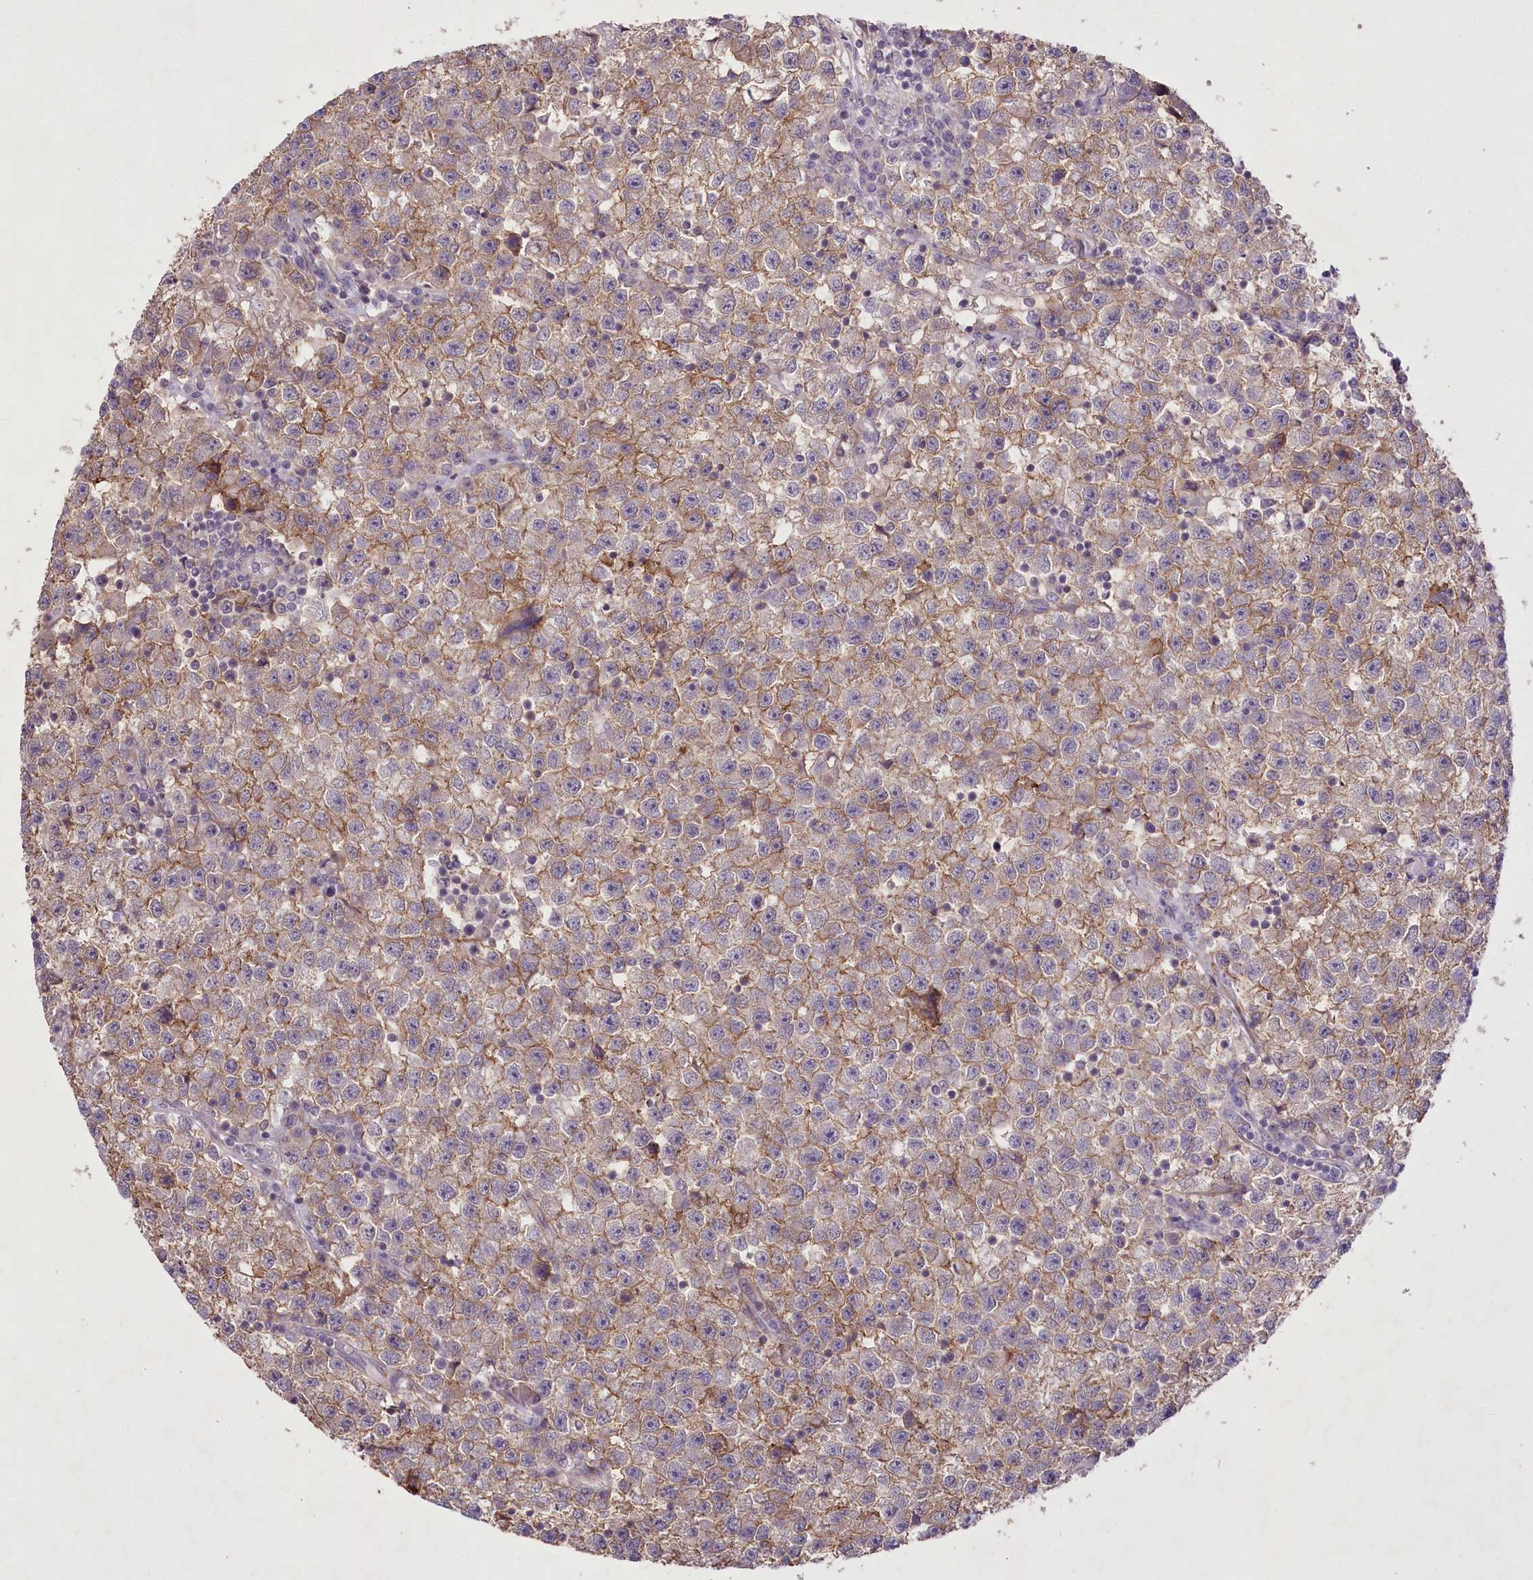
{"staining": {"intensity": "moderate", "quantity": "25%-75%", "location": "cytoplasmic/membranous"}, "tissue": "testis cancer", "cell_type": "Tumor cells", "image_type": "cancer", "snomed": [{"axis": "morphology", "description": "Seminoma, NOS"}, {"axis": "topography", "description": "Testis"}], "caption": "Testis seminoma stained with a protein marker displays moderate staining in tumor cells.", "gene": "ENPP1", "patient": {"sex": "male", "age": 22}}